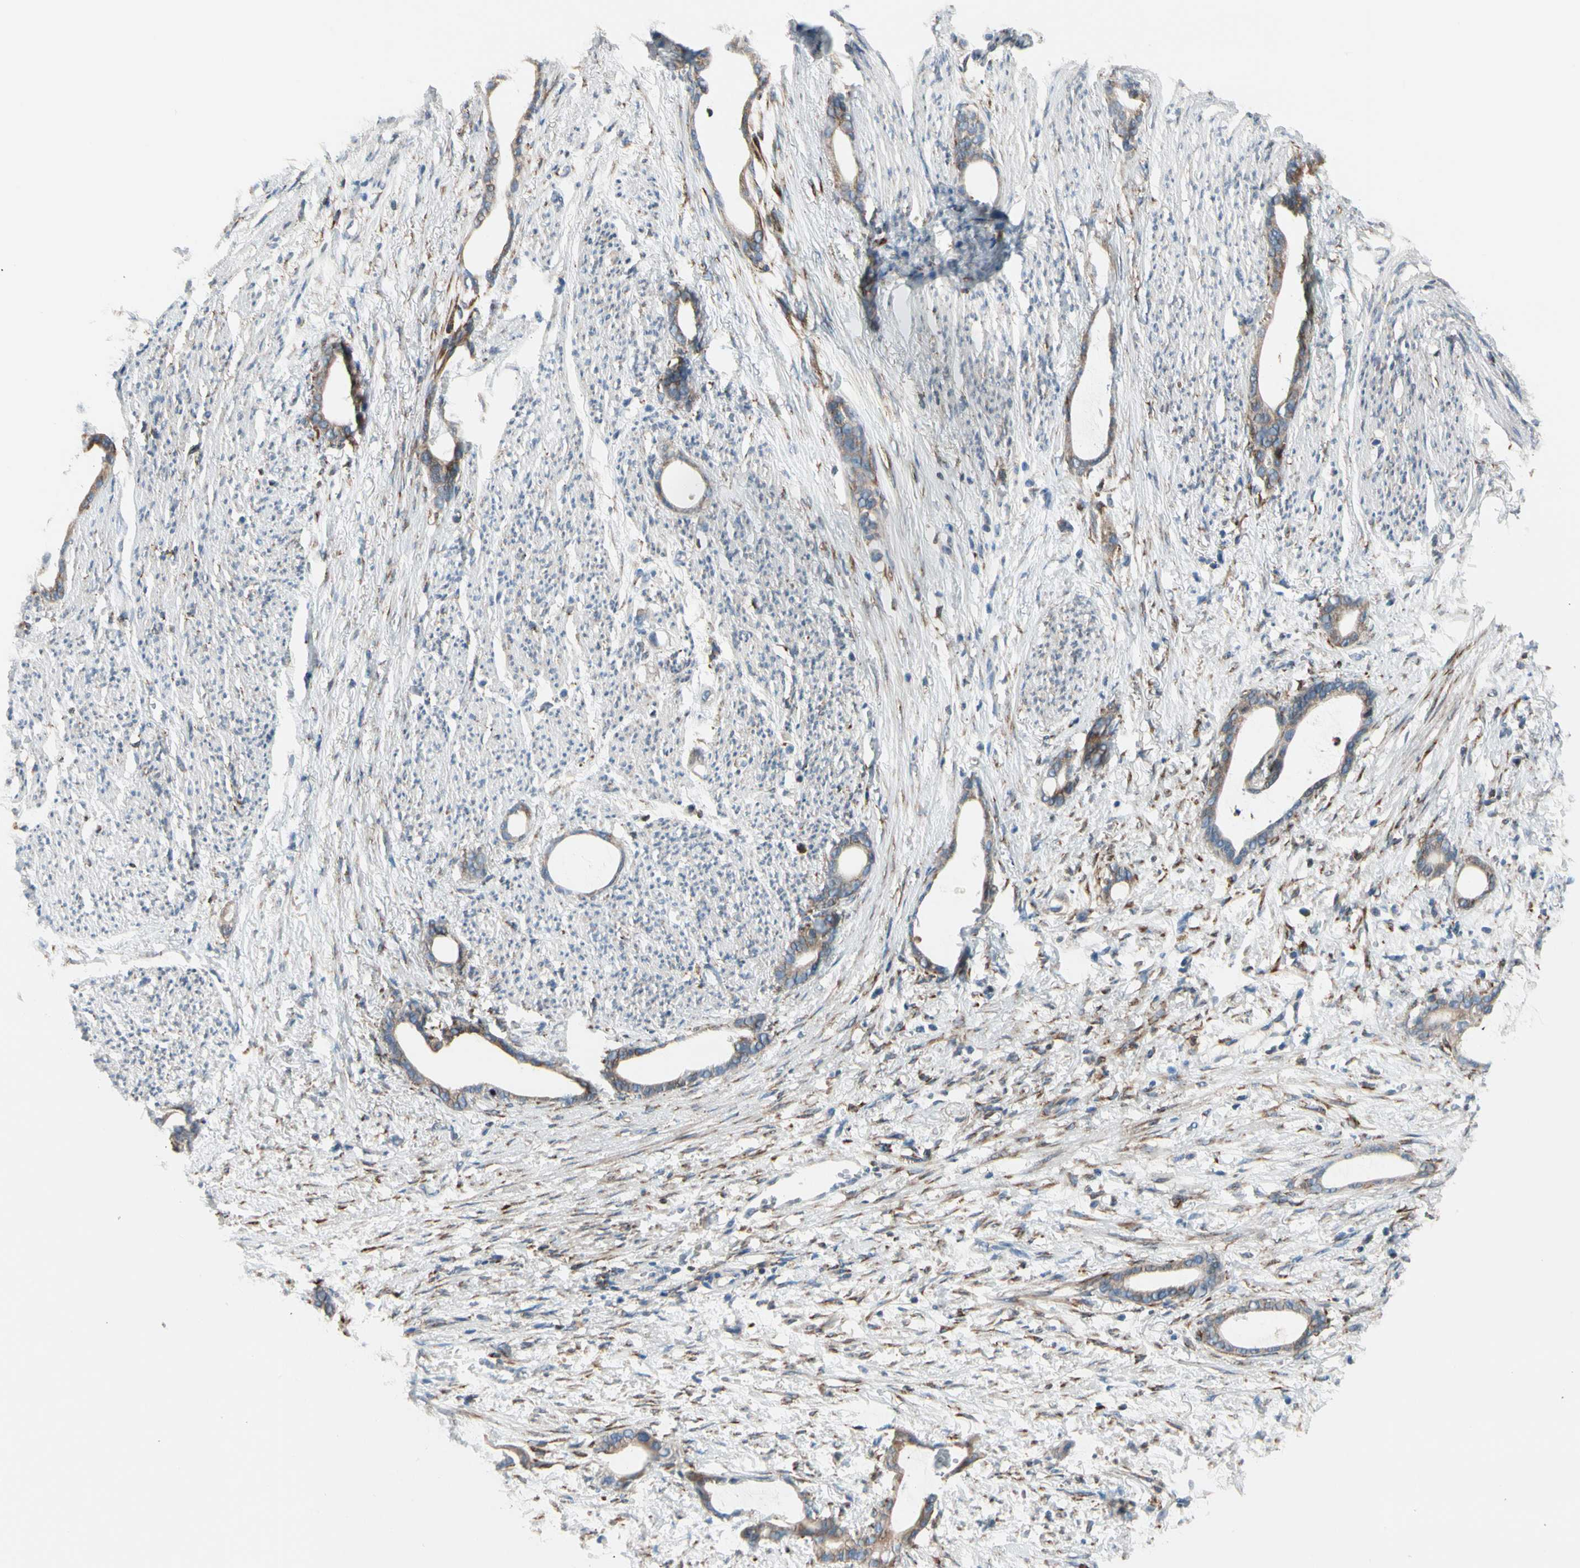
{"staining": {"intensity": "moderate", "quantity": ">75%", "location": "cytoplasmic/membranous"}, "tissue": "stomach cancer", "cell_type": "Tumor cells", "image_type": "cancer", "snomed": [{"axis": "morphology", "description": "Adenocarcinoma, NOS"}, {"axis": "topography", "description": "Stomach"}], "caption": "Moderate cytoplasmic/membranous protein positivity is appreciated in approximately >75% of tumor cells in stomach cancer.", "gene": "LRPAP1", "patient": {"sex": "female", "age": 75}}